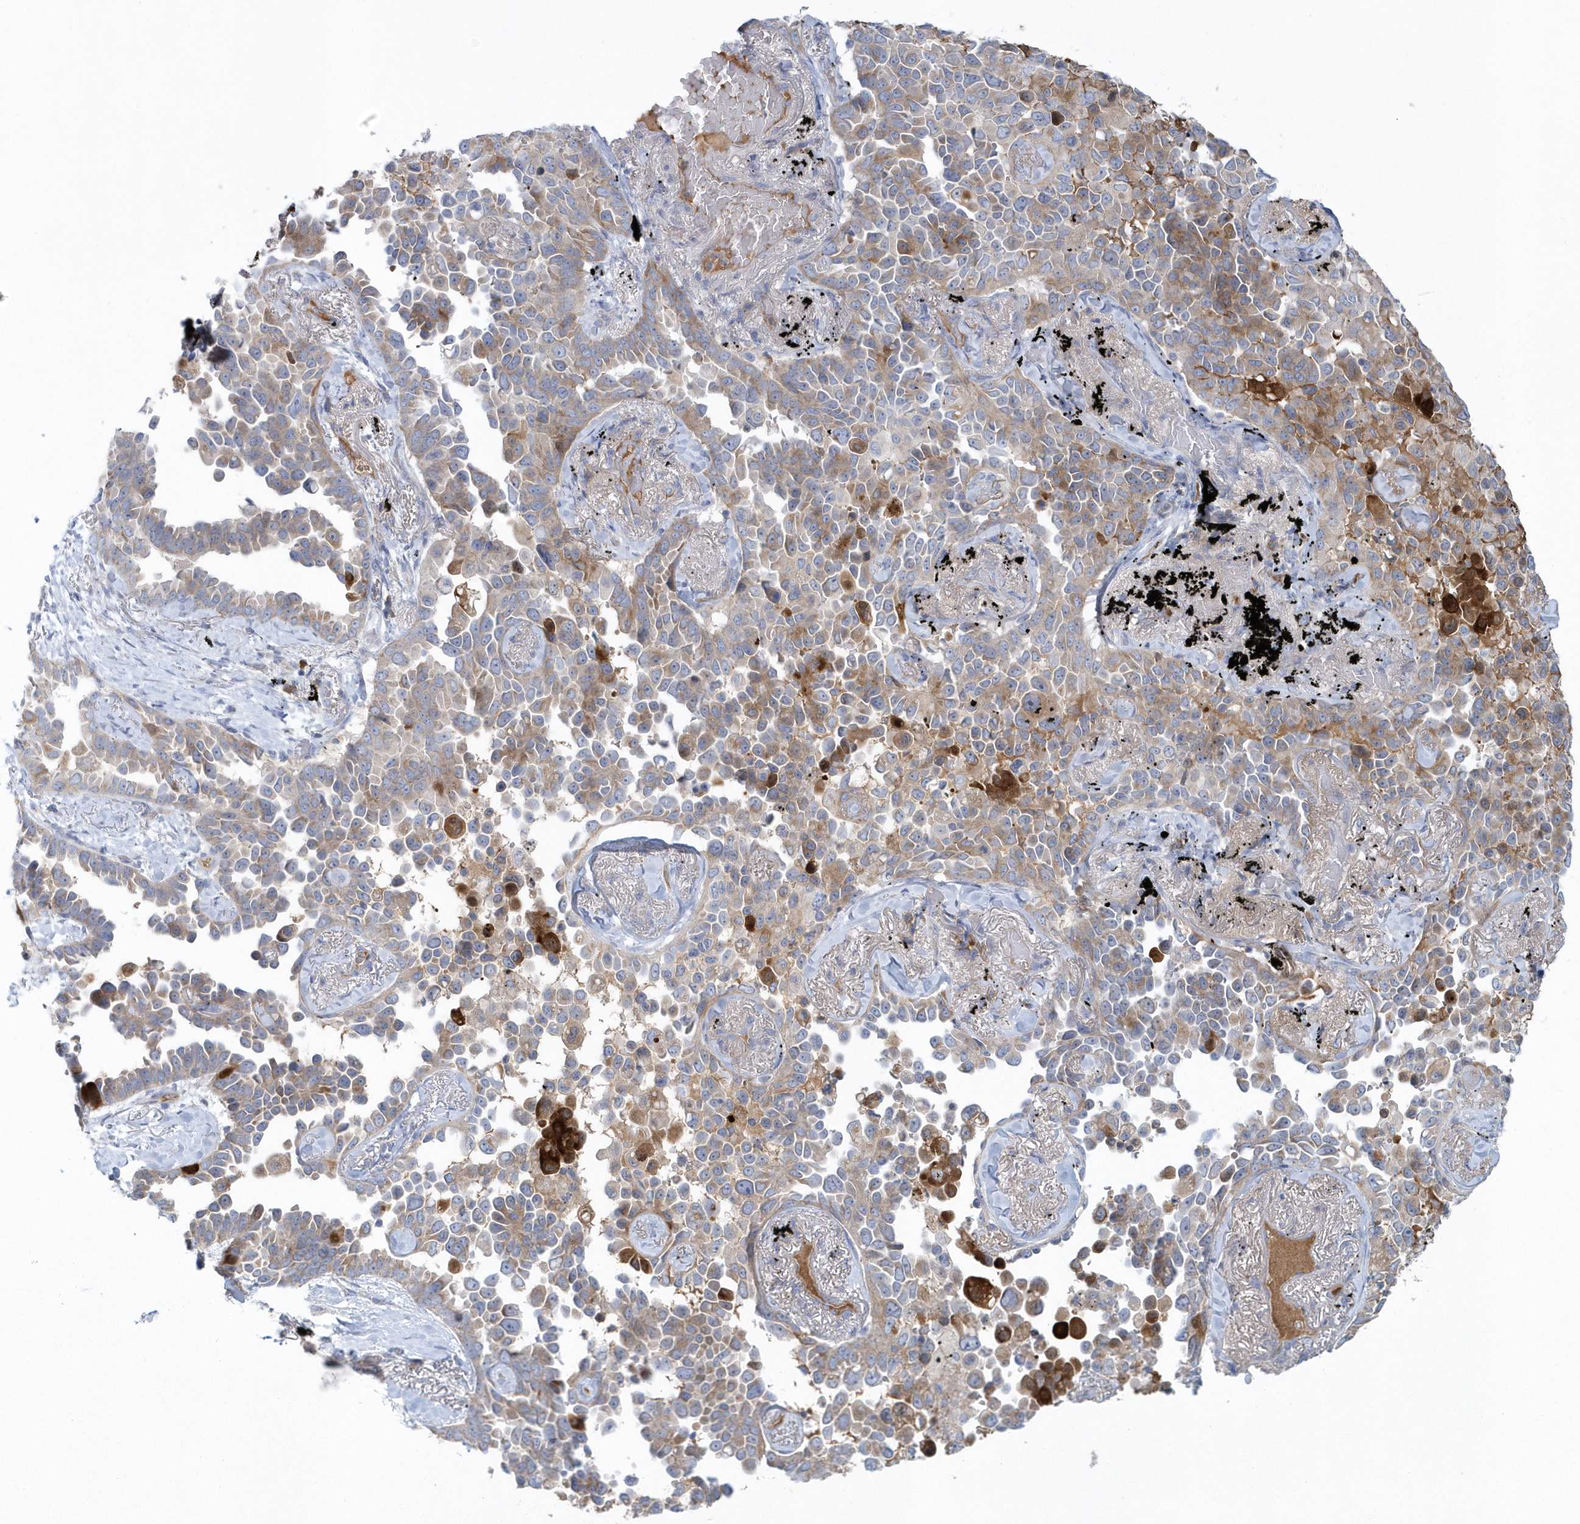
{"staining": {"intensity": "moderate", "quantity": ">75%", "location": "cytoplasmic/membranous"}, "tissue": "lung cancer", "cell_type": "Tumor cells", "image_type": "cancer", "snomed": [{"axis": "morphology", "description": "Adenocarcinoma, NOS"}, {"axis": "topography", "description": "Lung"}], "caption": "Immunohistochemistry (IHC) photomicrograph of human adenocarcinoma (lung) stained for a protein (brown), which reveals medium levels of moderate cytoplasmic/membranous staining in about >75% of tumor cells.", "gene": "SPATA18", "patient": {"sex": "female", "age": 67}}